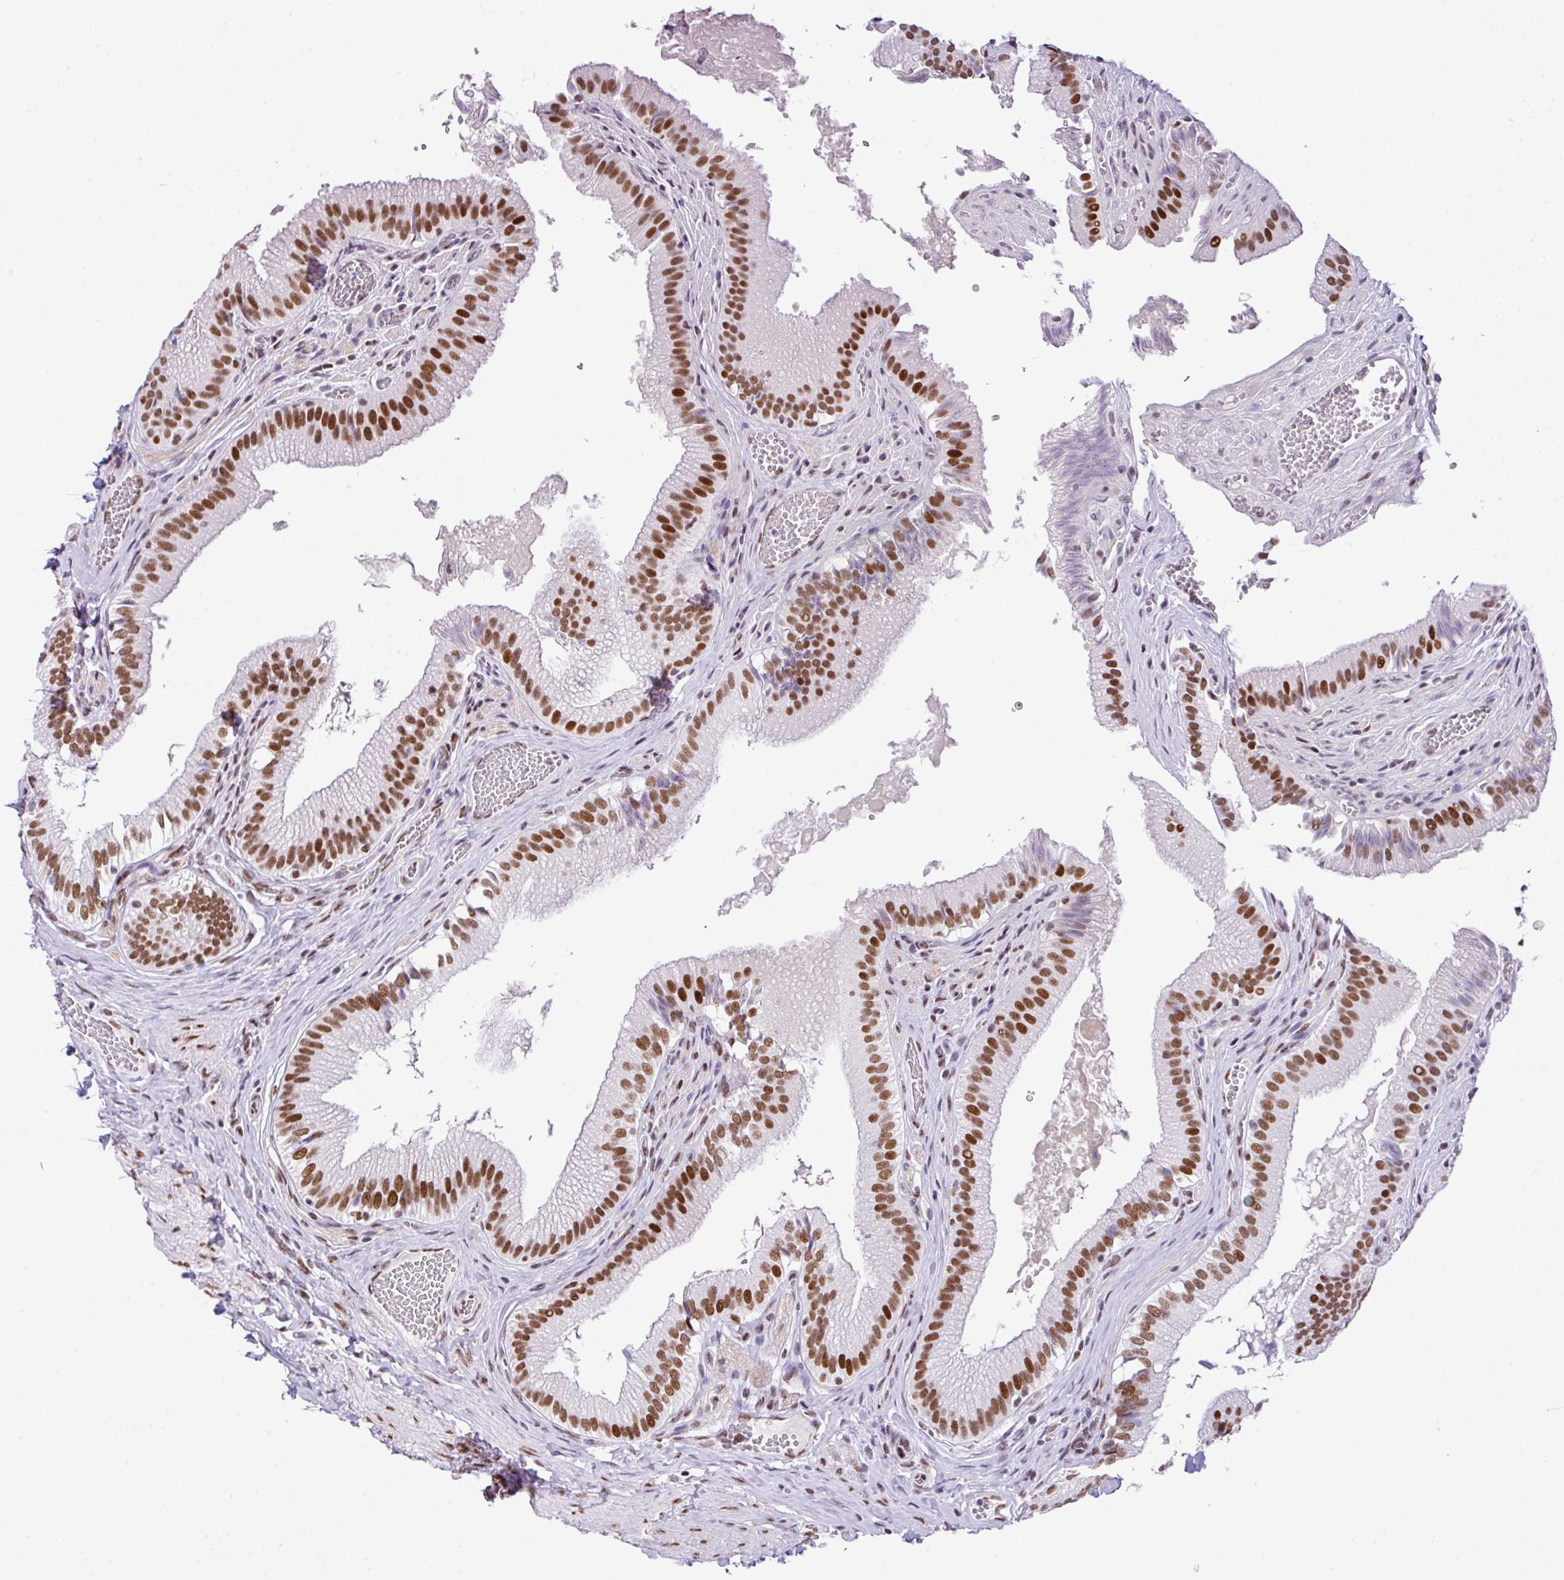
{"staining": {"intensity": "strong", "quantity": ">75%", "location": "nuclear"}, "tissue": "gallbladder", "cell_type": "Glandular cells", "image_type": "normal", "snomed": [{"axis": "morphology", "description": "Normal tissue, NOS"}, {"axis": "topography", "description": "Gallbladder"}, {"axis": "topography", "description": "Peripheral nerve tissue"}], "caption": "DAB (3,3'-diaminobenzidine) immunohistochemical staining of normal human gallbladder reveals strong nuclear protein positivity in about >75% of glandular cells.", "gene": "RARG", "patient": {"sex": "male", "age": 17}}